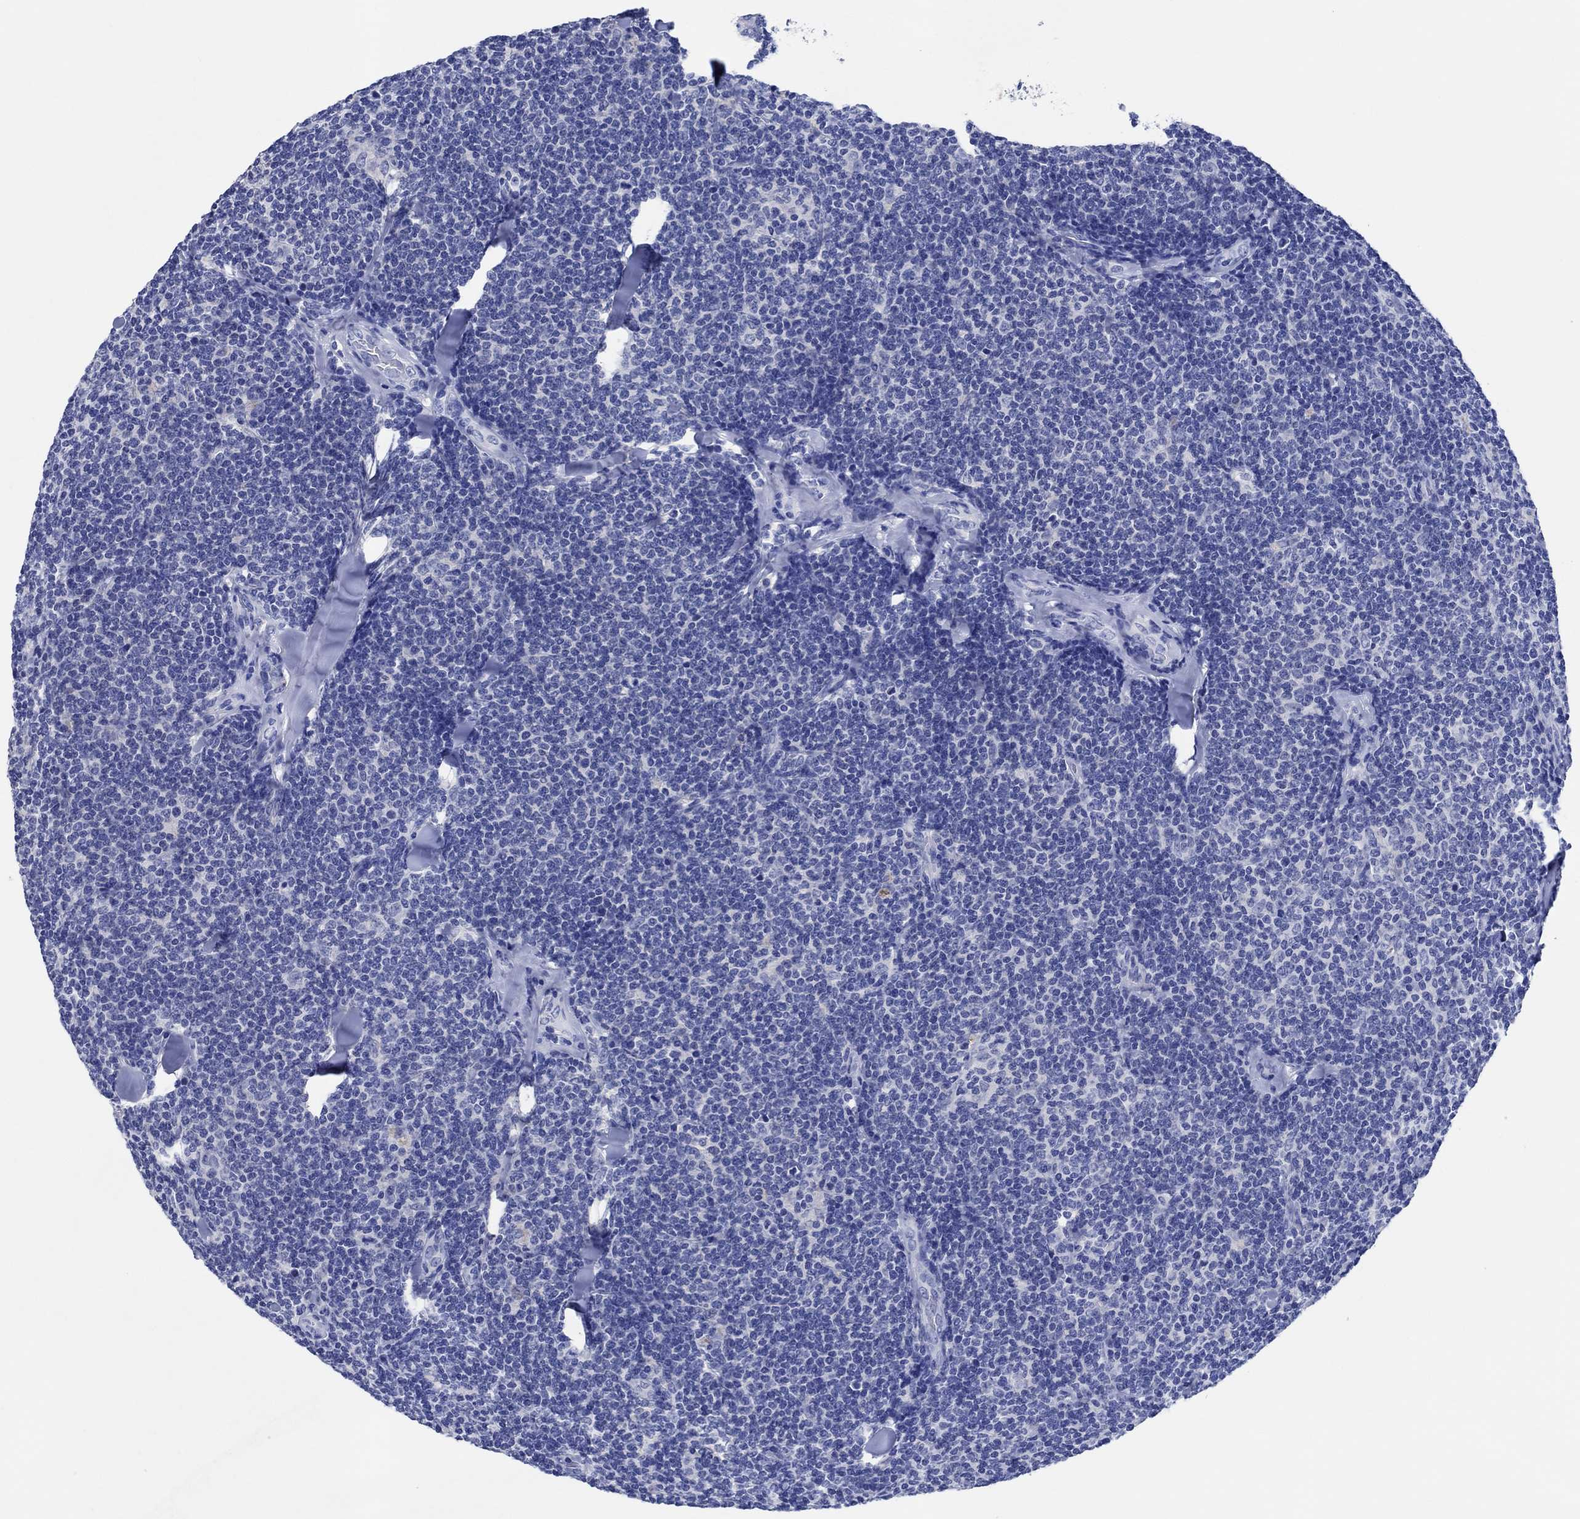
{"staining": {"intensity": "negative", "quantity": "none", "location": "none"}, "tissue": "lymphoma", "cell_type": "Tumor cells", "image_type": "cancer", "snomed": [{"axis": "morphology", "description": "Malignant lymphoma, non-Hodgkin's type, Low grade"}, {"axis": "topography", "description": "Lymph node"}], "caption": "Malignant lymphoma, non-Hodgkin's type (low-grade) stained for a protein using immunohistochemistry (IHC) displays no positivity tumor cells.", "gene": "CPNE6", "patient": {"sex": "female", "age": 56}}